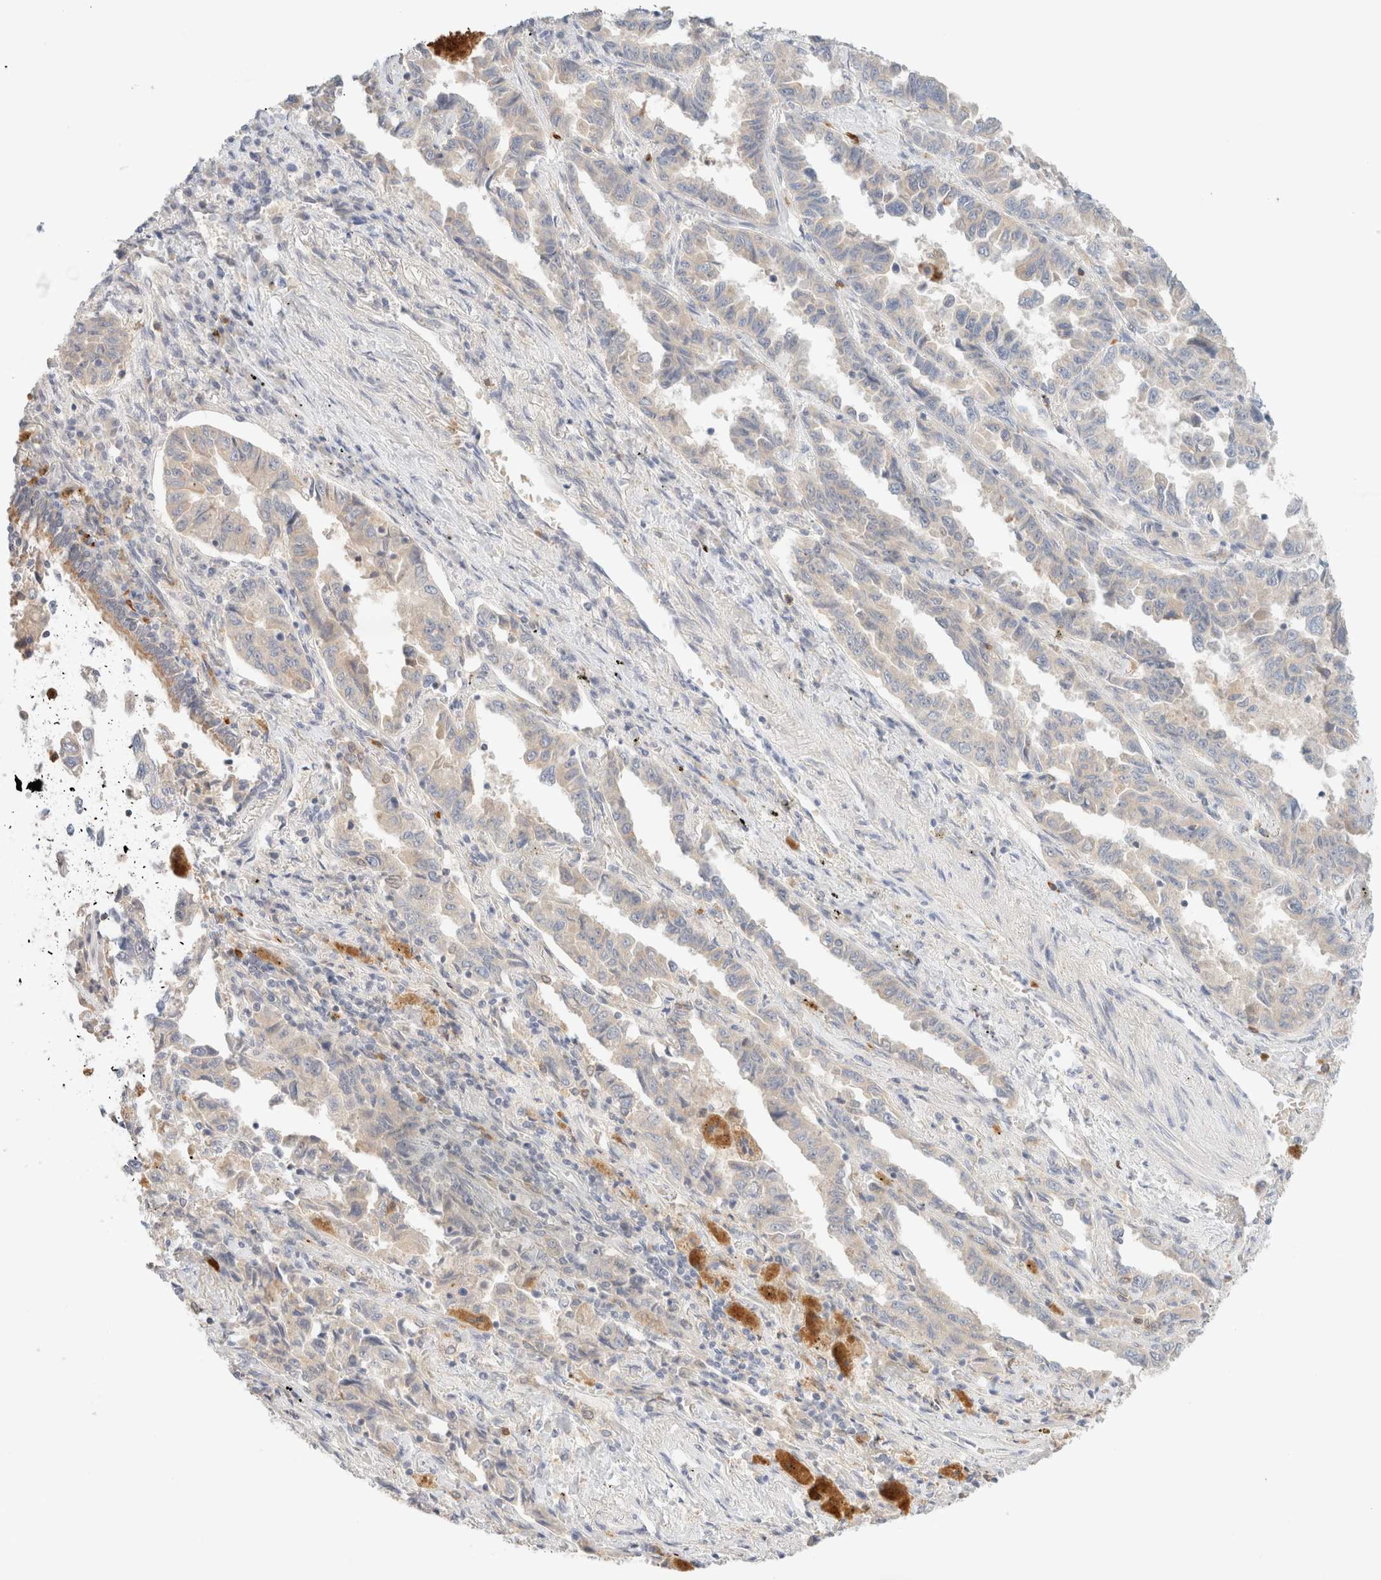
{"staining": {"intensity": "weak", "quantity": "<25%", "location": "cytoplasmic/membranous"}, "tissue": "lung cancer", "cell_type": "Tumor cells", "image_type": "cancer", "snomed": [{"axis": "morphology", "description": "Adenocarcinoma, NOS"}, {"axis": "topography", "description": "Lung"}], "caption": "Tumor cells show no significant protein expression in lung adenocarcinoma.", "gene": "SGSM2", "patient": {"sex": "female", "age": 51}}